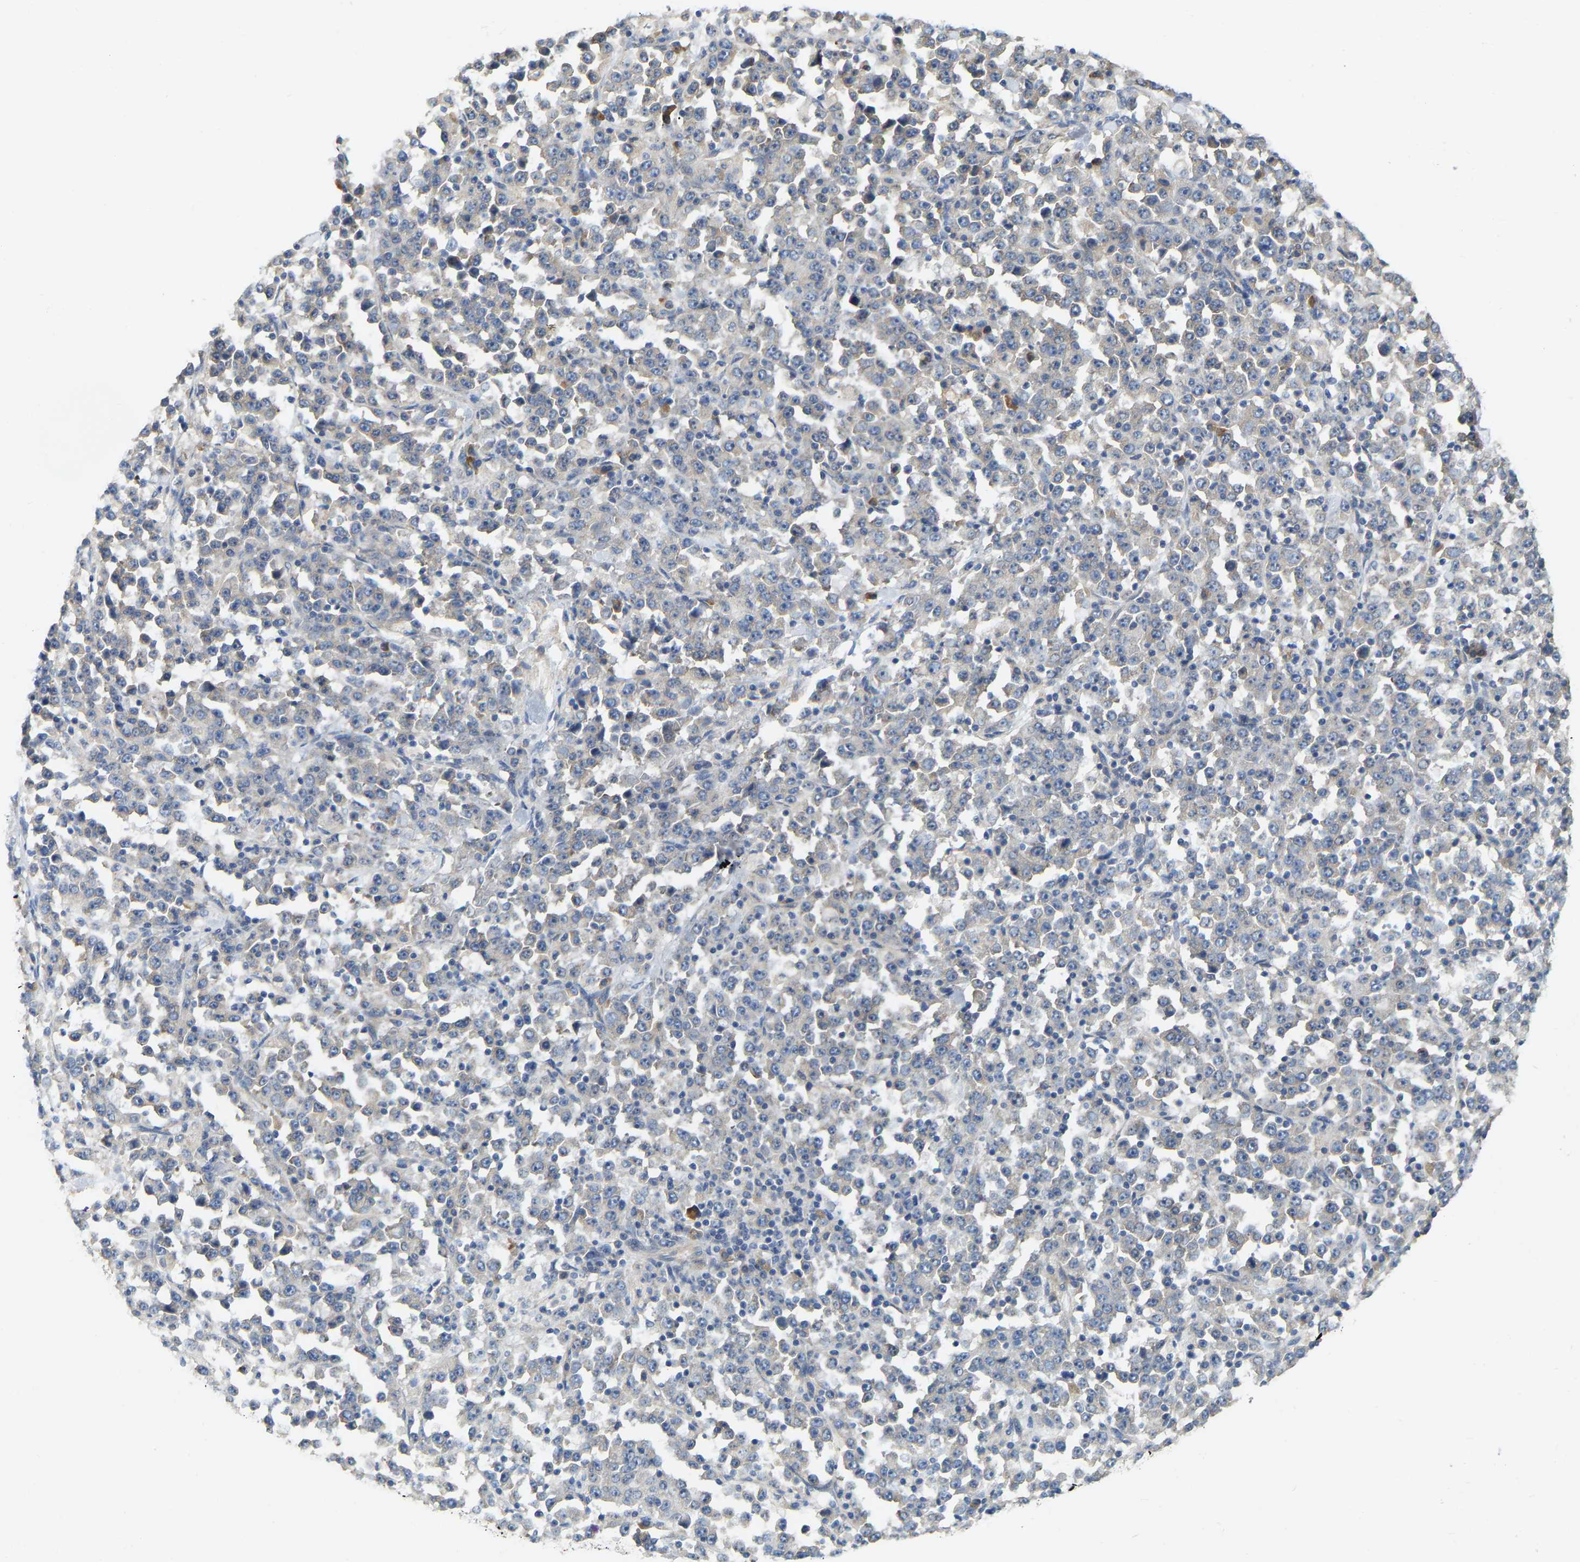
{"staining": {"intensity": "negative", "quantity": "none", "location": "none"}, "tissue": "stomach cancer", "cell_type": "Tumor cells", "image_type": "cancer", "snomed": [{"axis": "morphology", "description": "Normal tissue, NOS"}, {"axis": "morphology", "description": "Adenocarcinoma, NOS"}, {"axis": "topography", "description": "Stomach, upper"}, {"axis": "topography", "description": "Stomach"}], "caption": "DAB immunohistochemical staining of human stomach adenocarcinoma shows no significant expression in tumor cells.", "gene": "PCNT", "patient": {"sex": "male", "age": 59}}